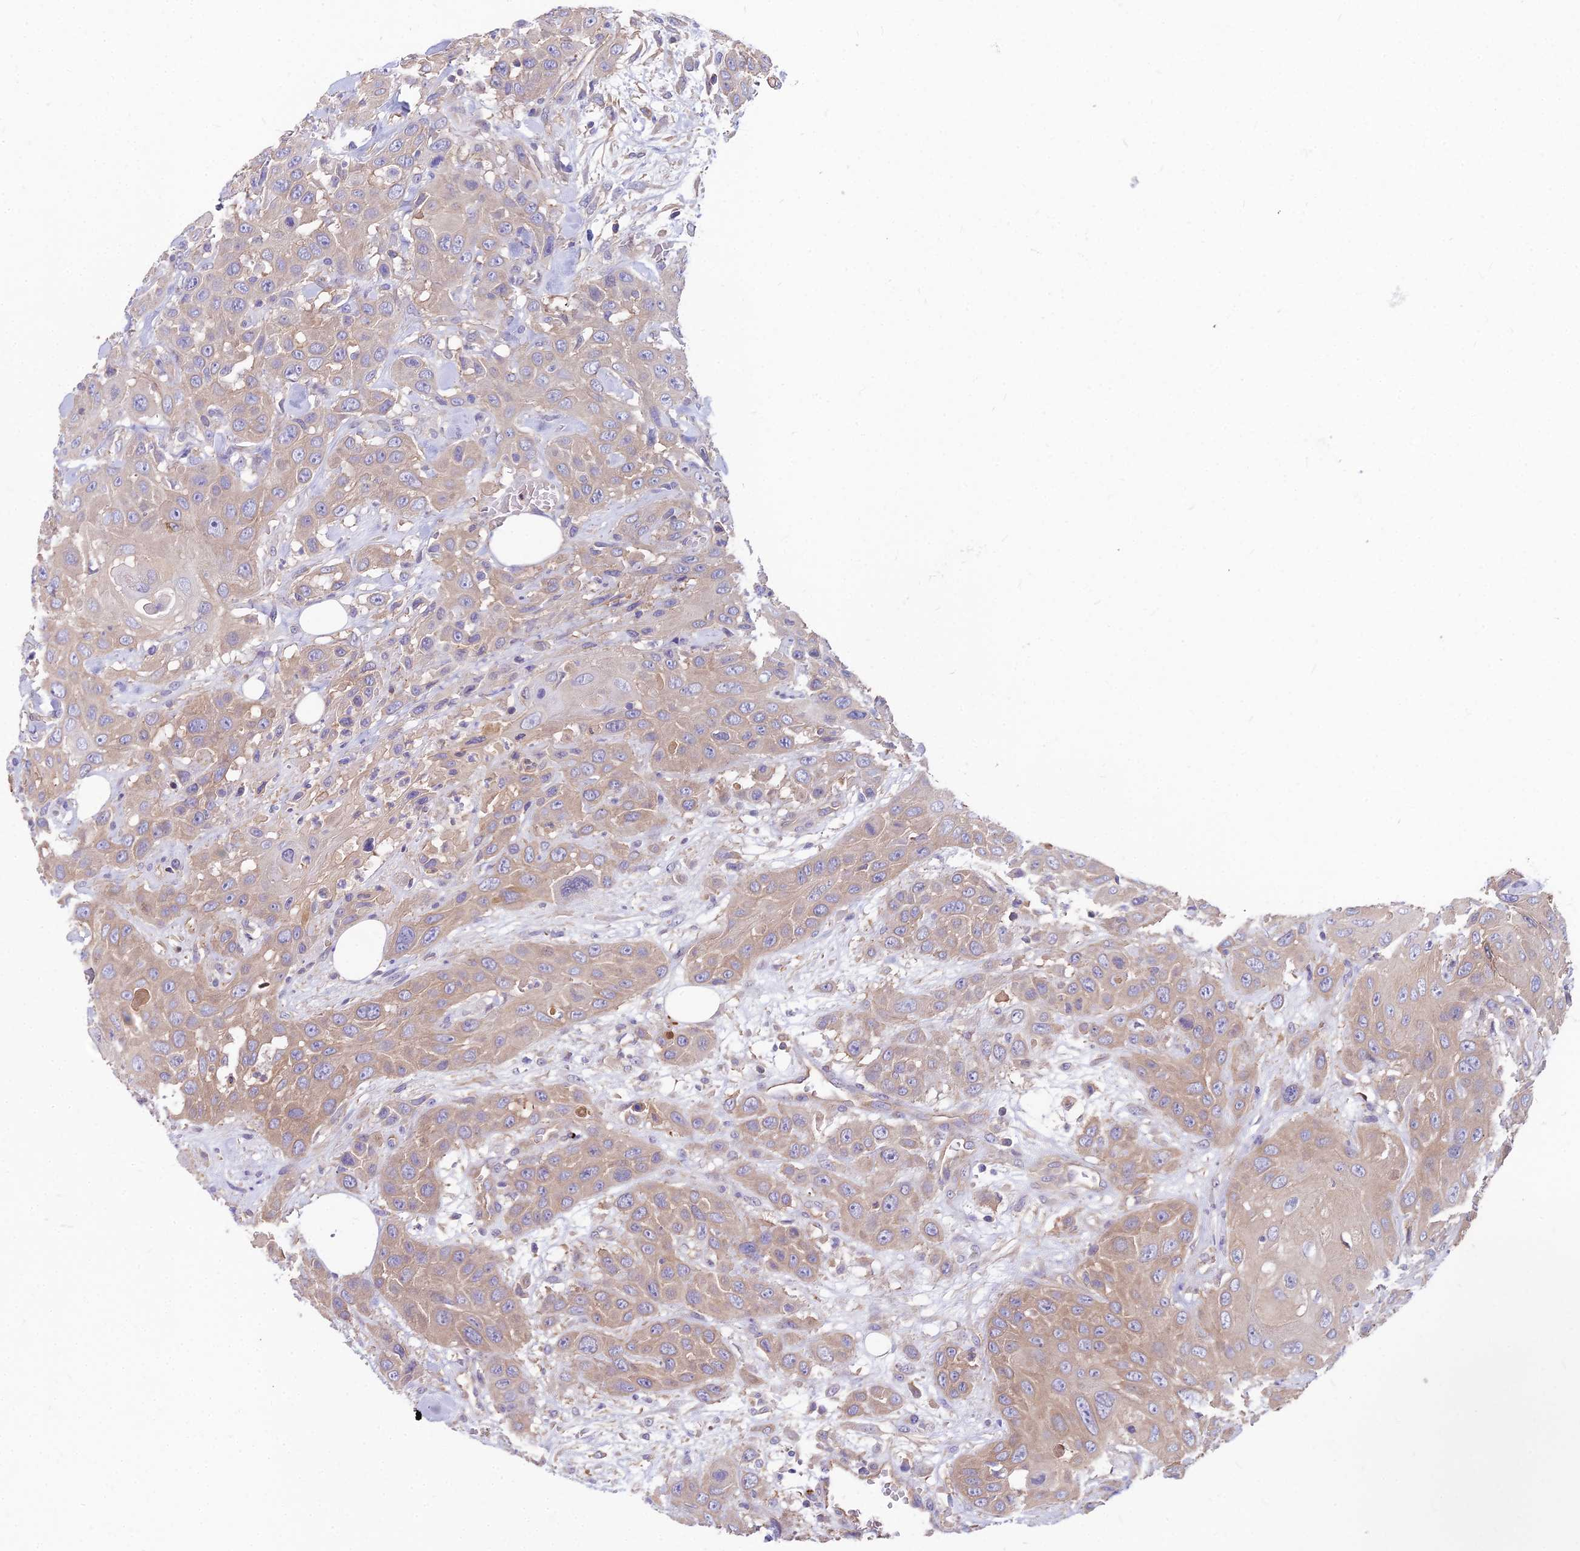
{"staining": {"intensity": "weak", "quantity": ">75%", "location": "cytoplasmic/membranous"}, "tissue": "head and neck cancer", "cell_type": "Tumor cells", "image_type": "cancer", "snomed": [{"axis": "morphology", "description": "Squamous cell carcinoma, NOS"}, {"axis": "topography", "description": "Head-Neck"}], "caption": "Immunohistochemistry (IHC) (DAB) staining of human head and neck cancer (squamous cell carcinoma) displays weak cytoplasmic/membranous protein expression in approximately >75% of tumor cells.", "gene": "HLA-DOA", "patient": {"sex": "male", "age": 81}}